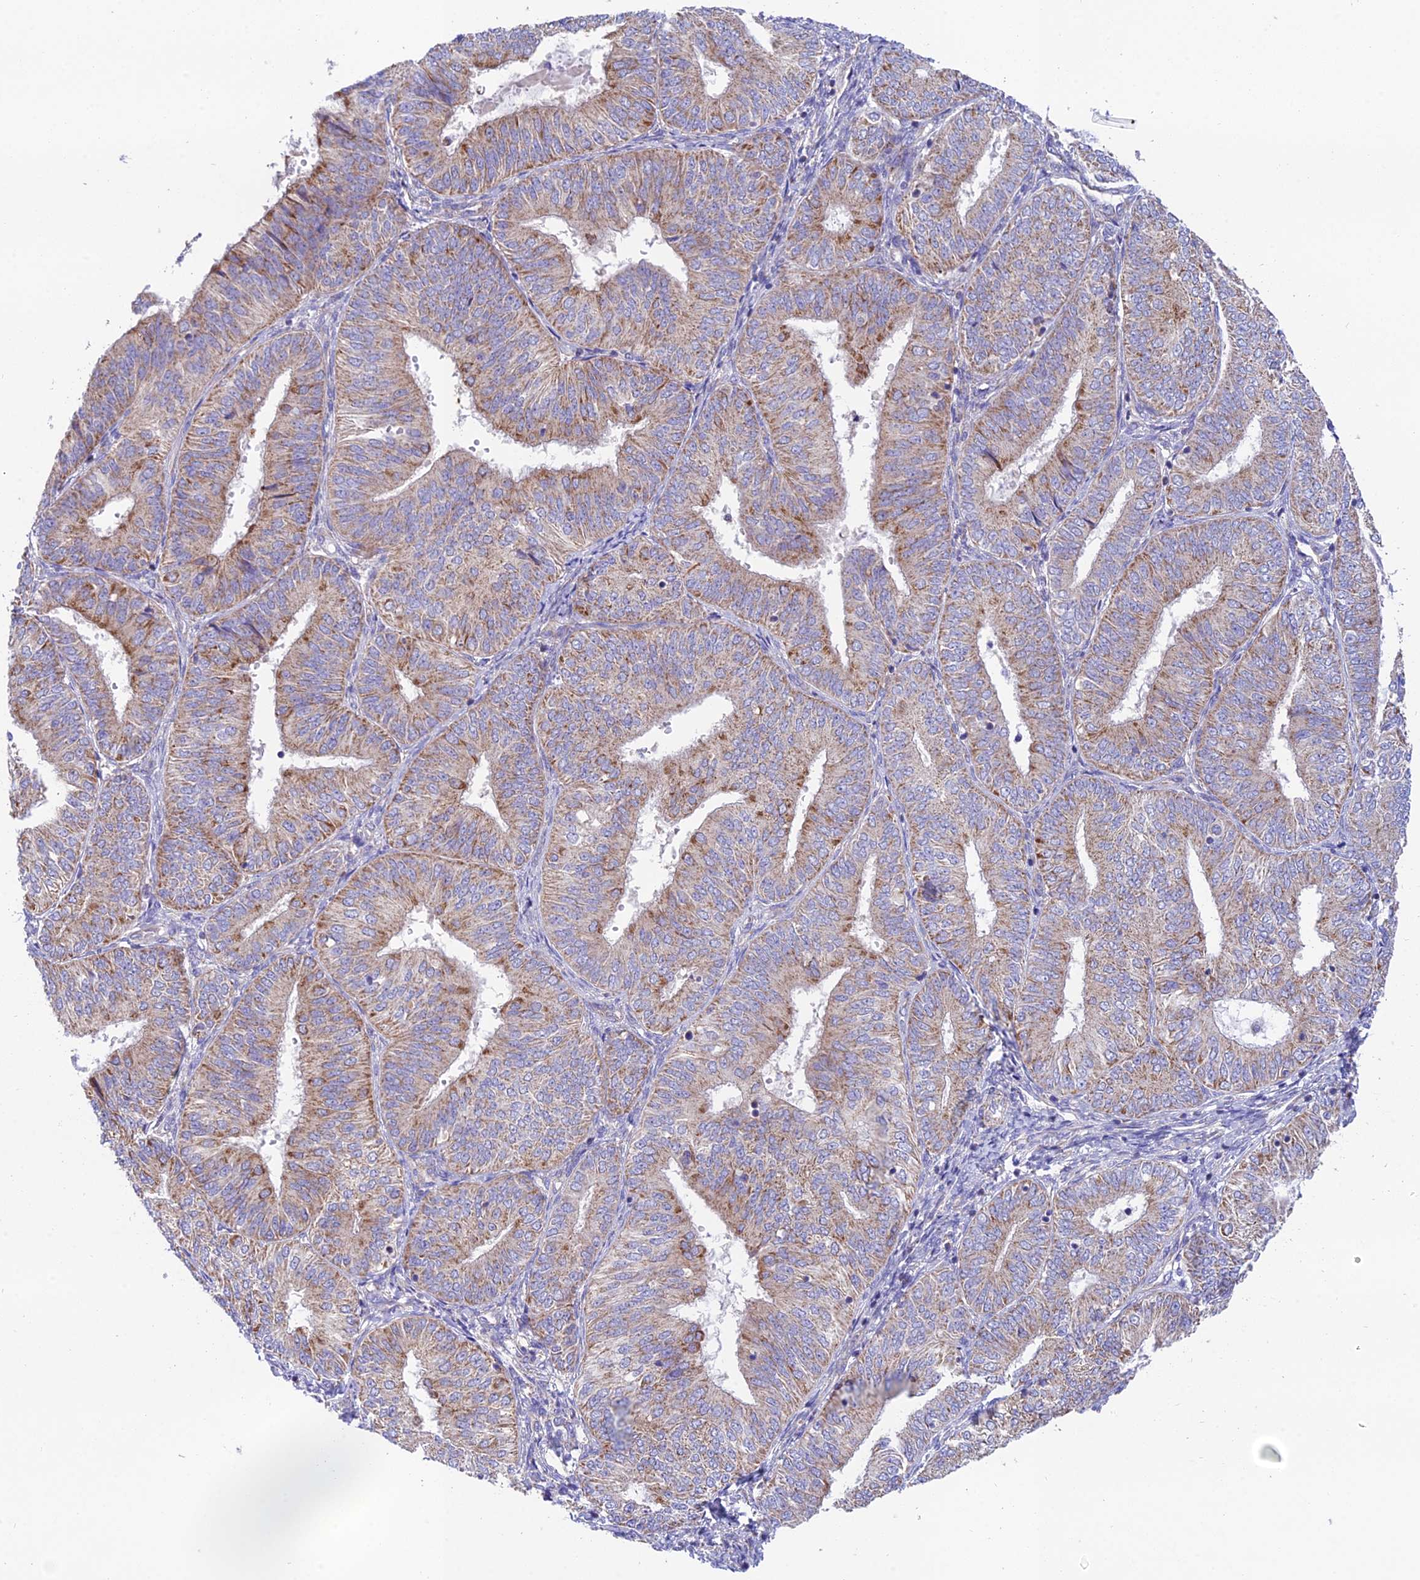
{"staining": {"intensity": "moderate", "quantity": ">75%", "location": "cytoplasmic/membranous"}, "tissue": "endometrial cancer", "cell_type": "Tumor cells", "image_type": "cancer", "snomed": [{"axis": "morphology", "description": "Adenocarcinoma, NOS"}, {"axis": "topography", "description": "Endometrium"}], "caption": "Immunohistochemistry (IHC) (DAB) staining of human adenocarcinoma (endometrial) exhibits moderate cytoplasmic/membranous protein positivity in about >75% of tumor cells.", "gene": "HSDL2", "patient": {"sex": "female", "age": 58}}